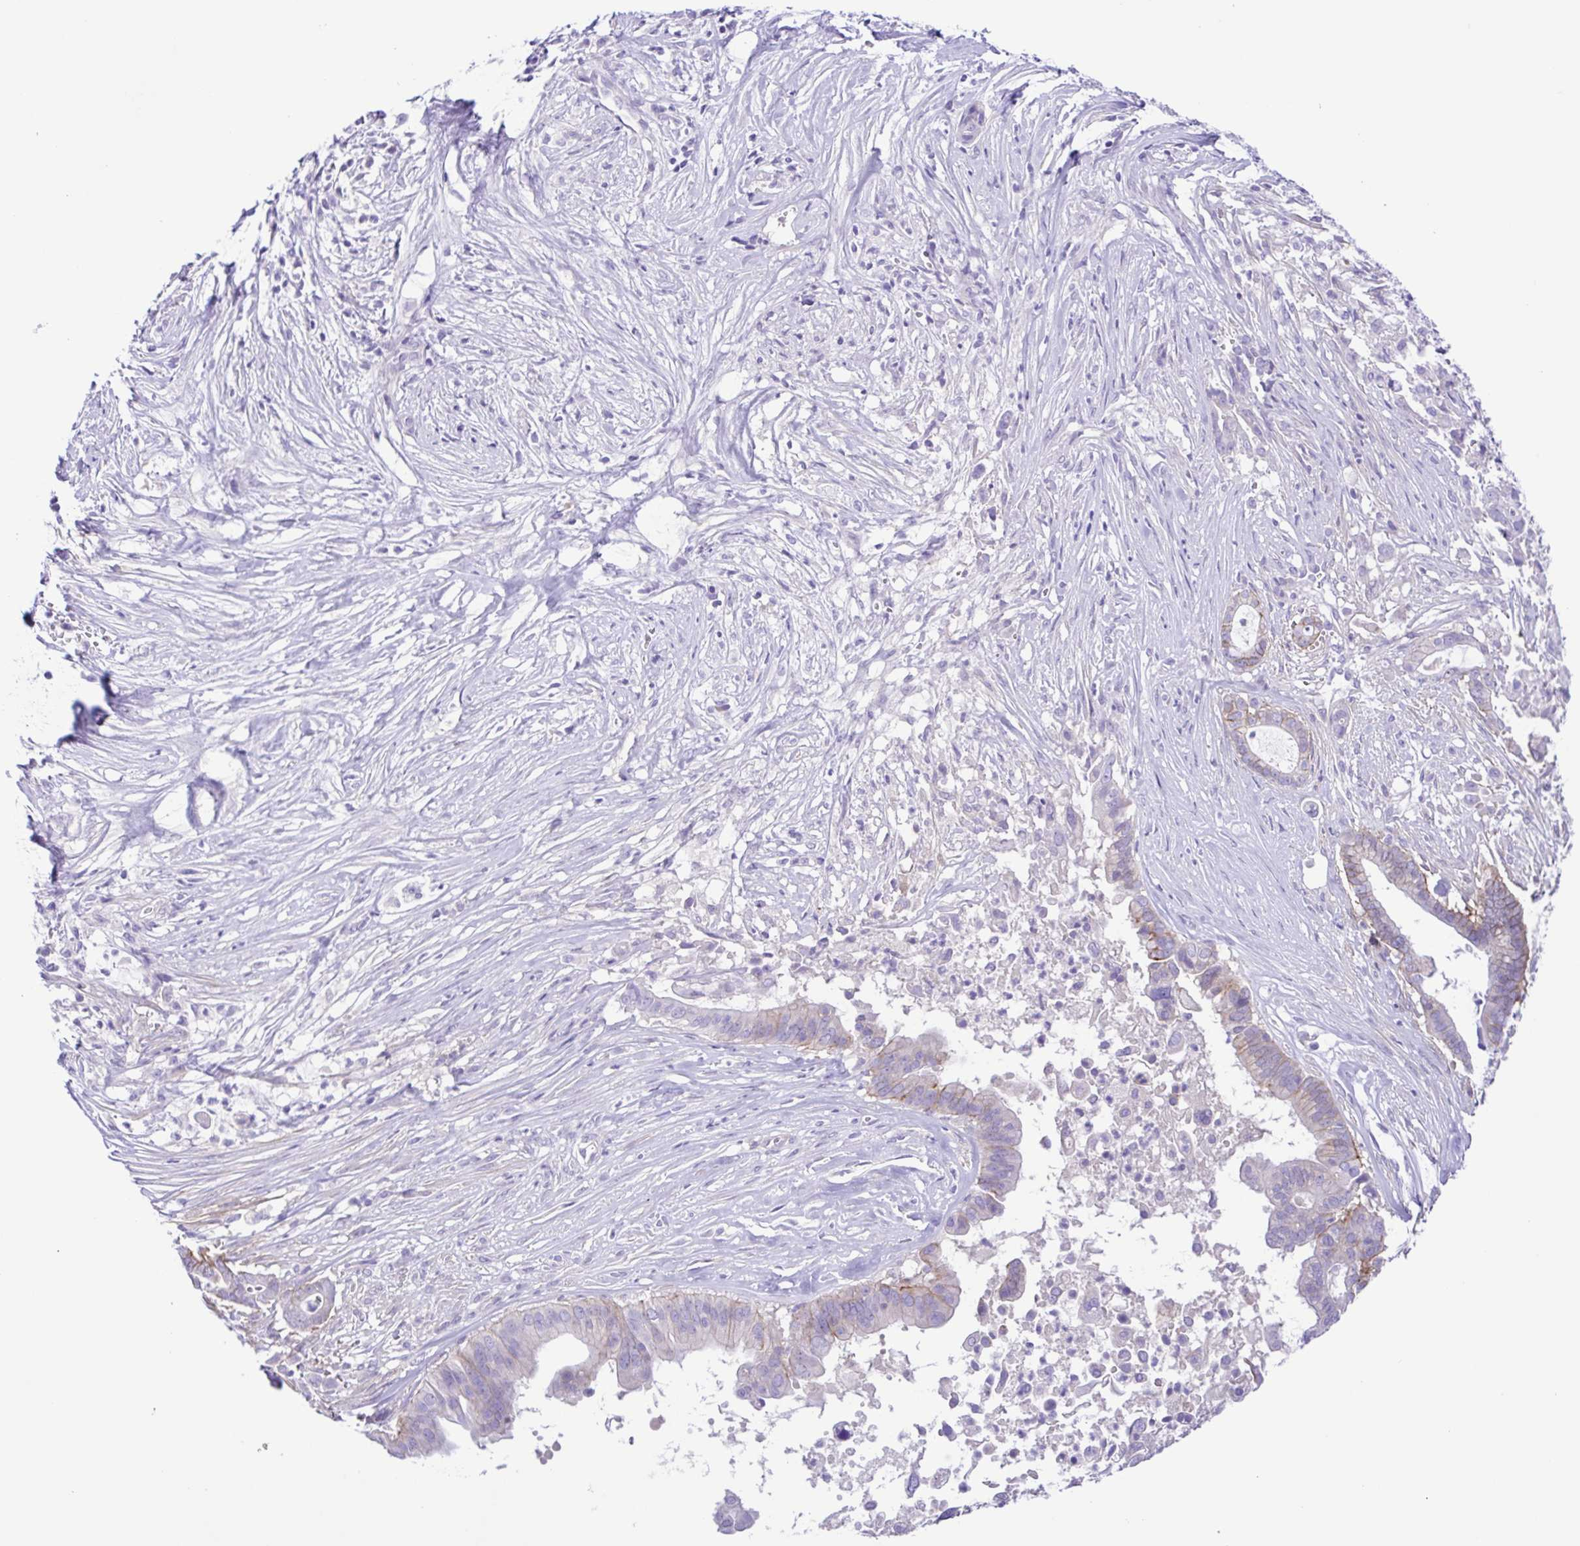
{"staining": {"intensity": "moderate", "quantity": "<25%", "location": "cytoplasmic/membranous"}, "tissue": "pancreatic cancer", "cell_type": "Tumor cells", "image_type": "cancer", "snomed": [{"axis": "morphology", "description": "Adenocarcinoma, NOS"}, {"axis": "topography", "description": "Pancreas"}], "caption": "Immunohistochemical staining of pancreatic cancer (adenocarcinoma) demonstrates low levels of moderate cytoplasmic/membranous expression in approximately <25% of tumor cells.", "gene": "ISM2", "patient": {"sex": "male", "age": 61}}